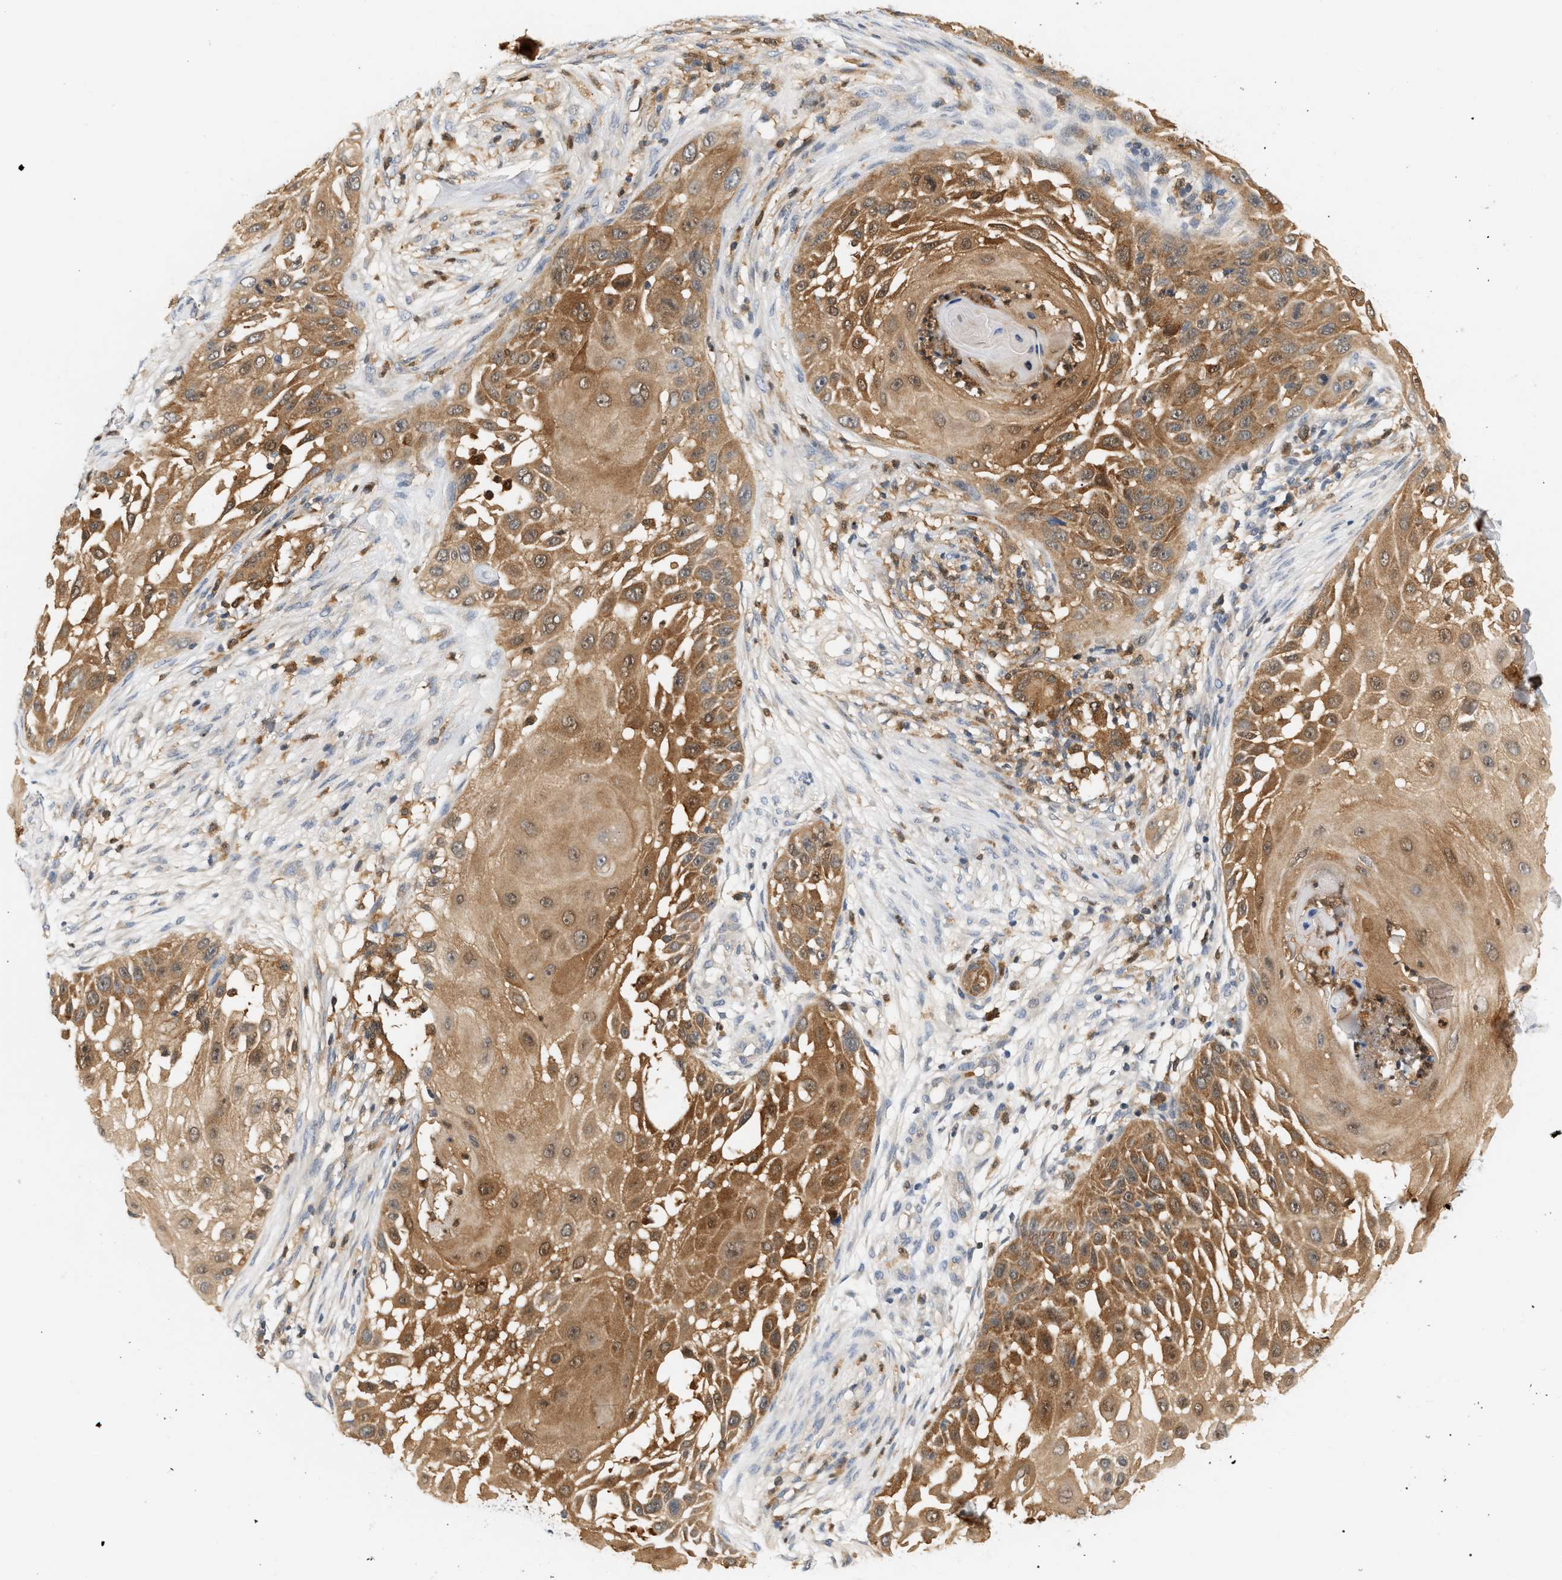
{"staining": {"intensity": "moderate", "quantity": ">75%", "location": "cytoplasmic/membranous"}, "tissue": "skin cancer", "cell_type": "Tumor cells", "image_type": "cancer", "snomed": [{"axis": "morphology", "description": "Squamous cell carcinoma, NOS"}, {"axis": "topography", "description": "Skin"}], "caption": "A micrograph of skin cancer stained for a protein exhibits moderate cytoplasmic/membranous brown staining in tumor cells.", "gene": "PYCARD", "patient": {"sex": "female", "age": 44}}